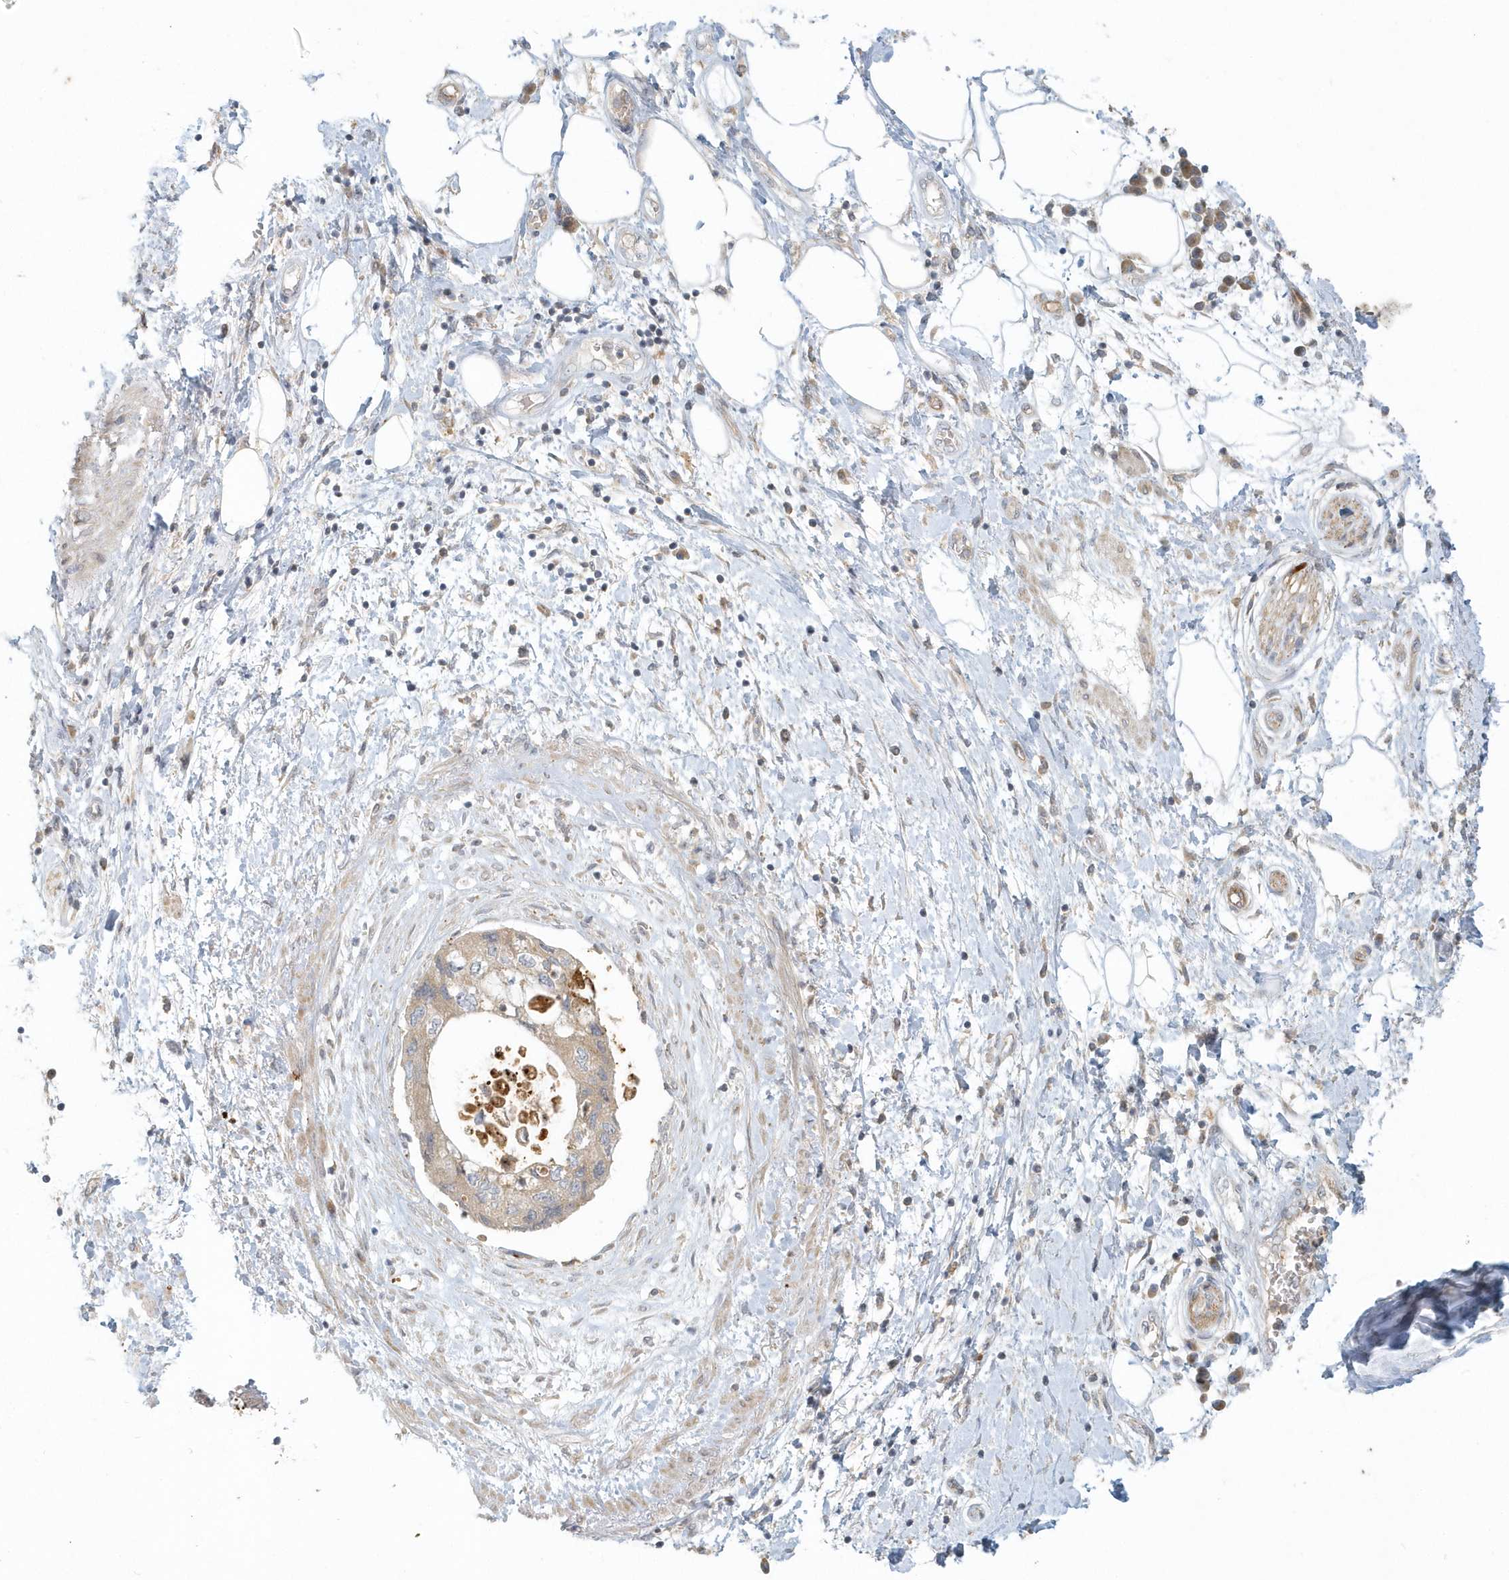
{"staining": {"intensity": "weak", "quantity": "25%-75%", "location": "cytoplasmic/membranous"}, "tissue": "pancreatic cancer", "cell_type": "Tumor cells", "image_type": "cancer", "snomed": [{"axis": "morphology", "description": "Adenocarcinoma, NOS"}, {"axis": "topography", "description": "Pancreas"}], "caption": "Weak cytoplasmic/membranous staining for a protein is present in about 25%-75% of tumor cells of pancreatic cancer using IHC.", "gene": "NAPB", "patient": {"sex": "female", "age": 73}}